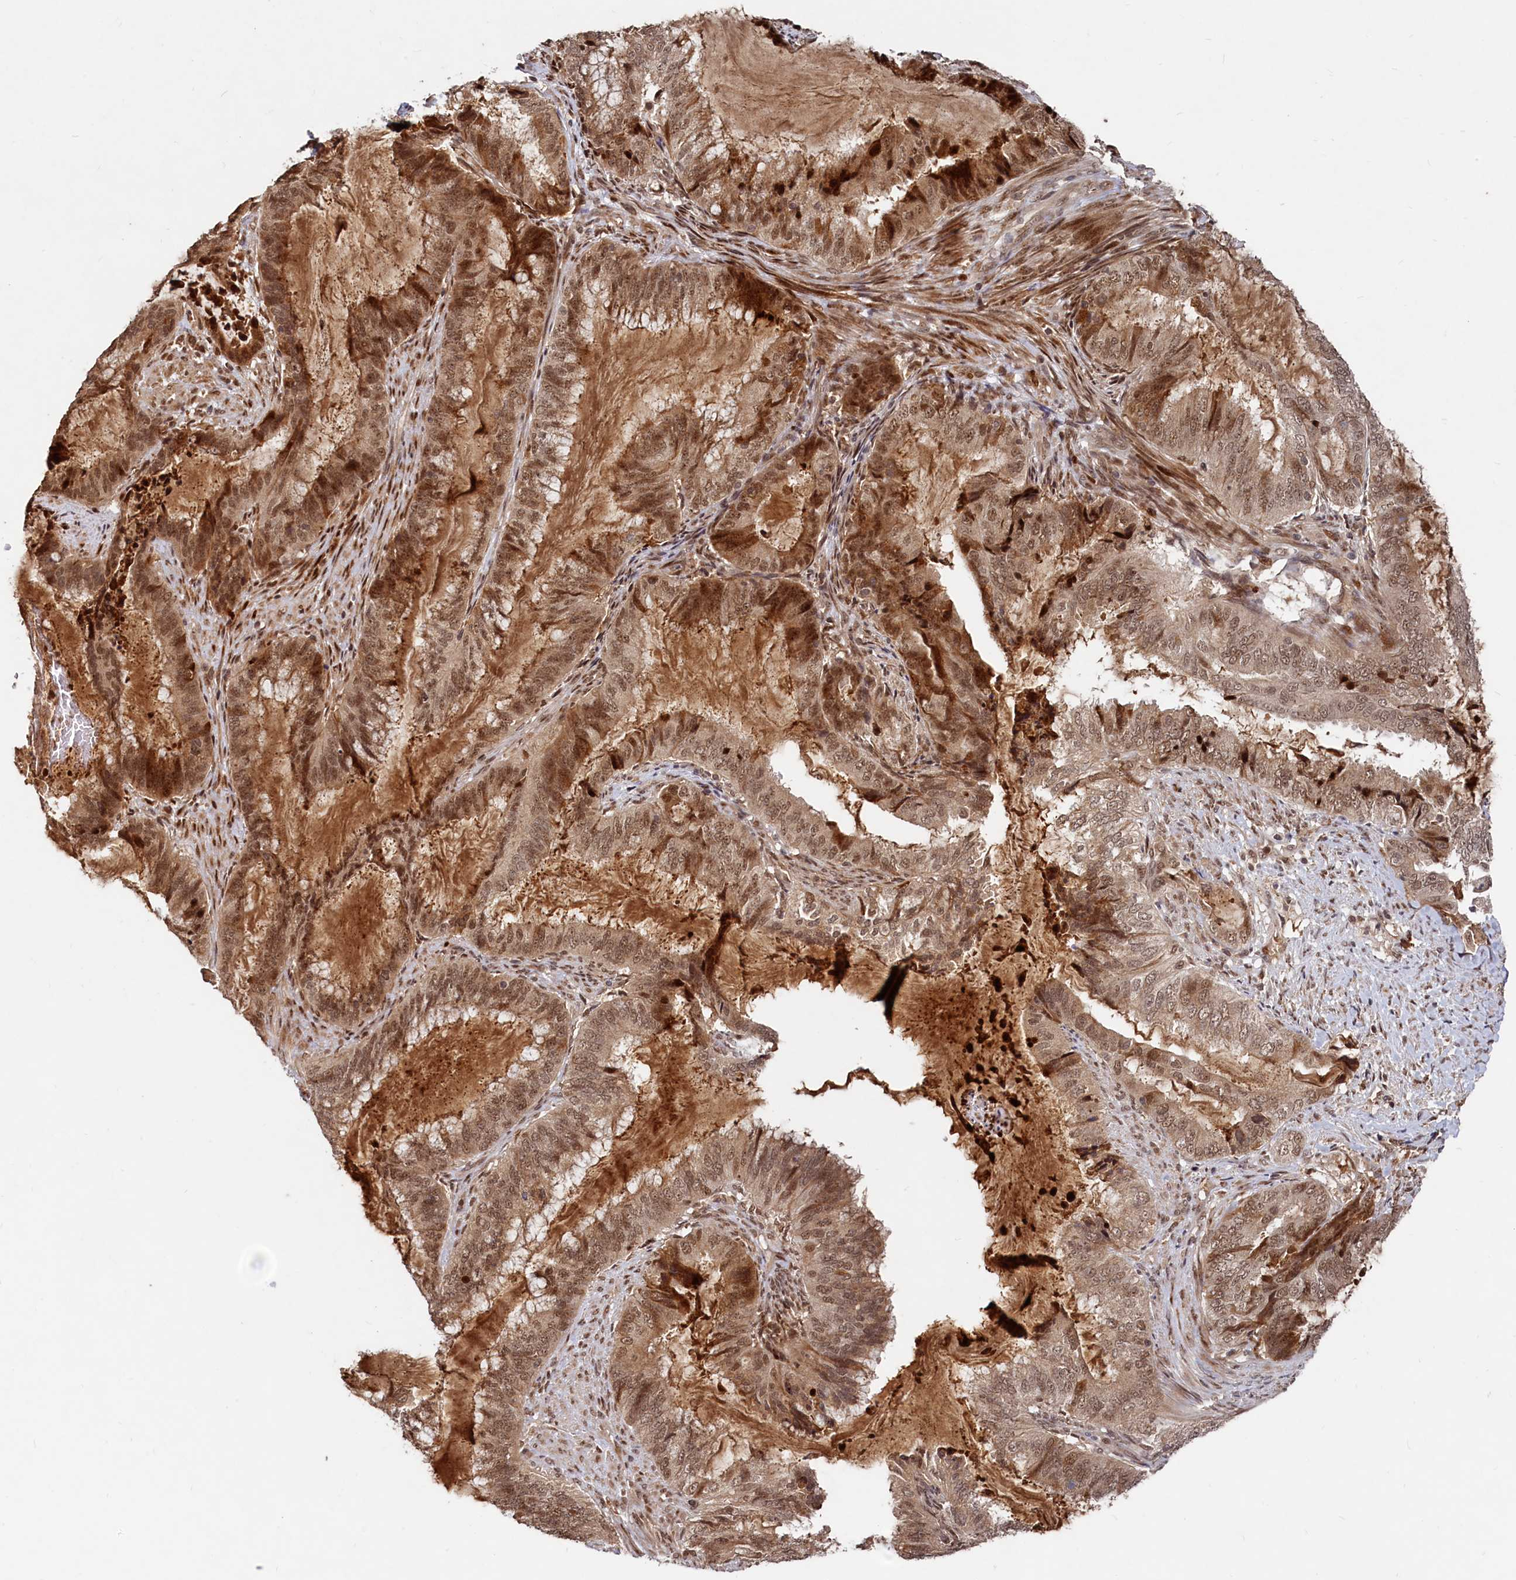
{"staining": {"intensity": "moderate", "quantity": ">75%", "location": "cytoplasmic/membranous,nuclear"}, "tissue": "endometrial cancer", "cell_type": "Tumor cells", "image_type": "cancer", "snomed": [{"axis": "morphology", "description": "Adenocarcinoma, NOS"}, {"axis": "topography", "description": "Endometrium"}], "caption": "IHC (DAB) staining of human endometrial adenocarcinoma reveals moderate cytoplasmic/membranous and nuclear protein staining in about >75% of tumor cells.", "gene": "TRAPPC4", "patient": {"sex": "female", "age": 51}}